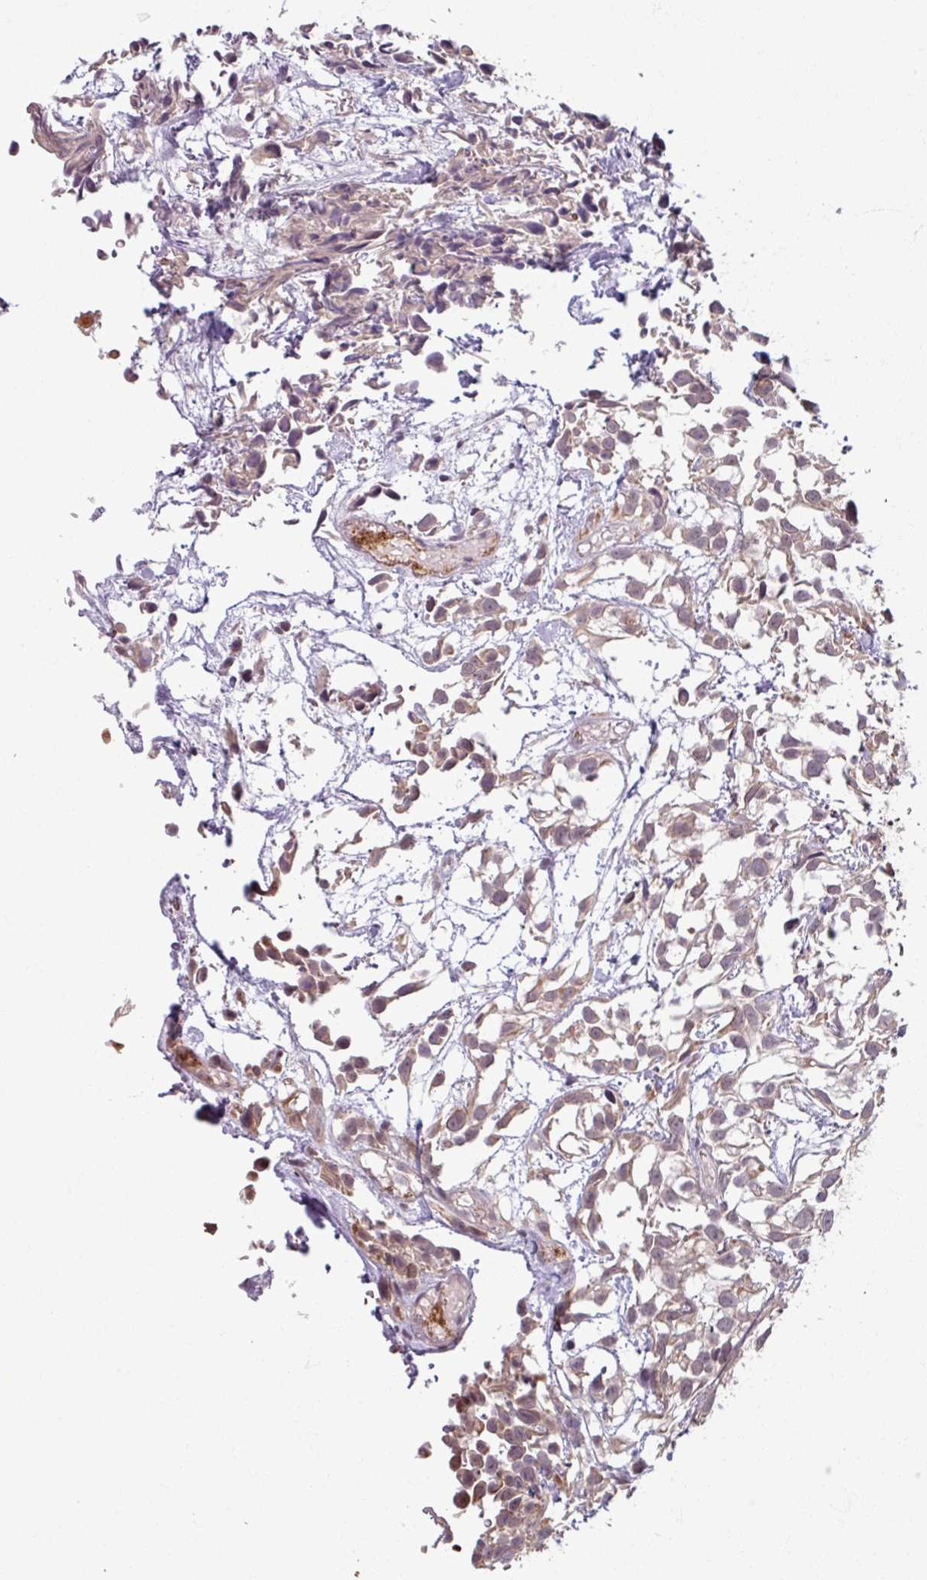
{"staining": {"intensity": "weak", "quantity": "25%-75%", "location": "cytoplasmic/membranous"}, "tissue": "urothelial cancer", "cell_type": "Tumor cells", "image_type": "cancer", "snomed": [{"axis": "morphology", "description": "Urothelial carcinoma, High grade"}, {"axis": "topography", "description": "Urinary bladder"}], "caption": "Urothelial cancer tissue demonstrates weak cytoplasmic/membranous staining in approximately 25%-75% of tumor cells, visualized by immunohistochemistry. Nuclei are stained in blue.", "gene": "OR6B1", "patient": {"sex": "male", "age": 56}}